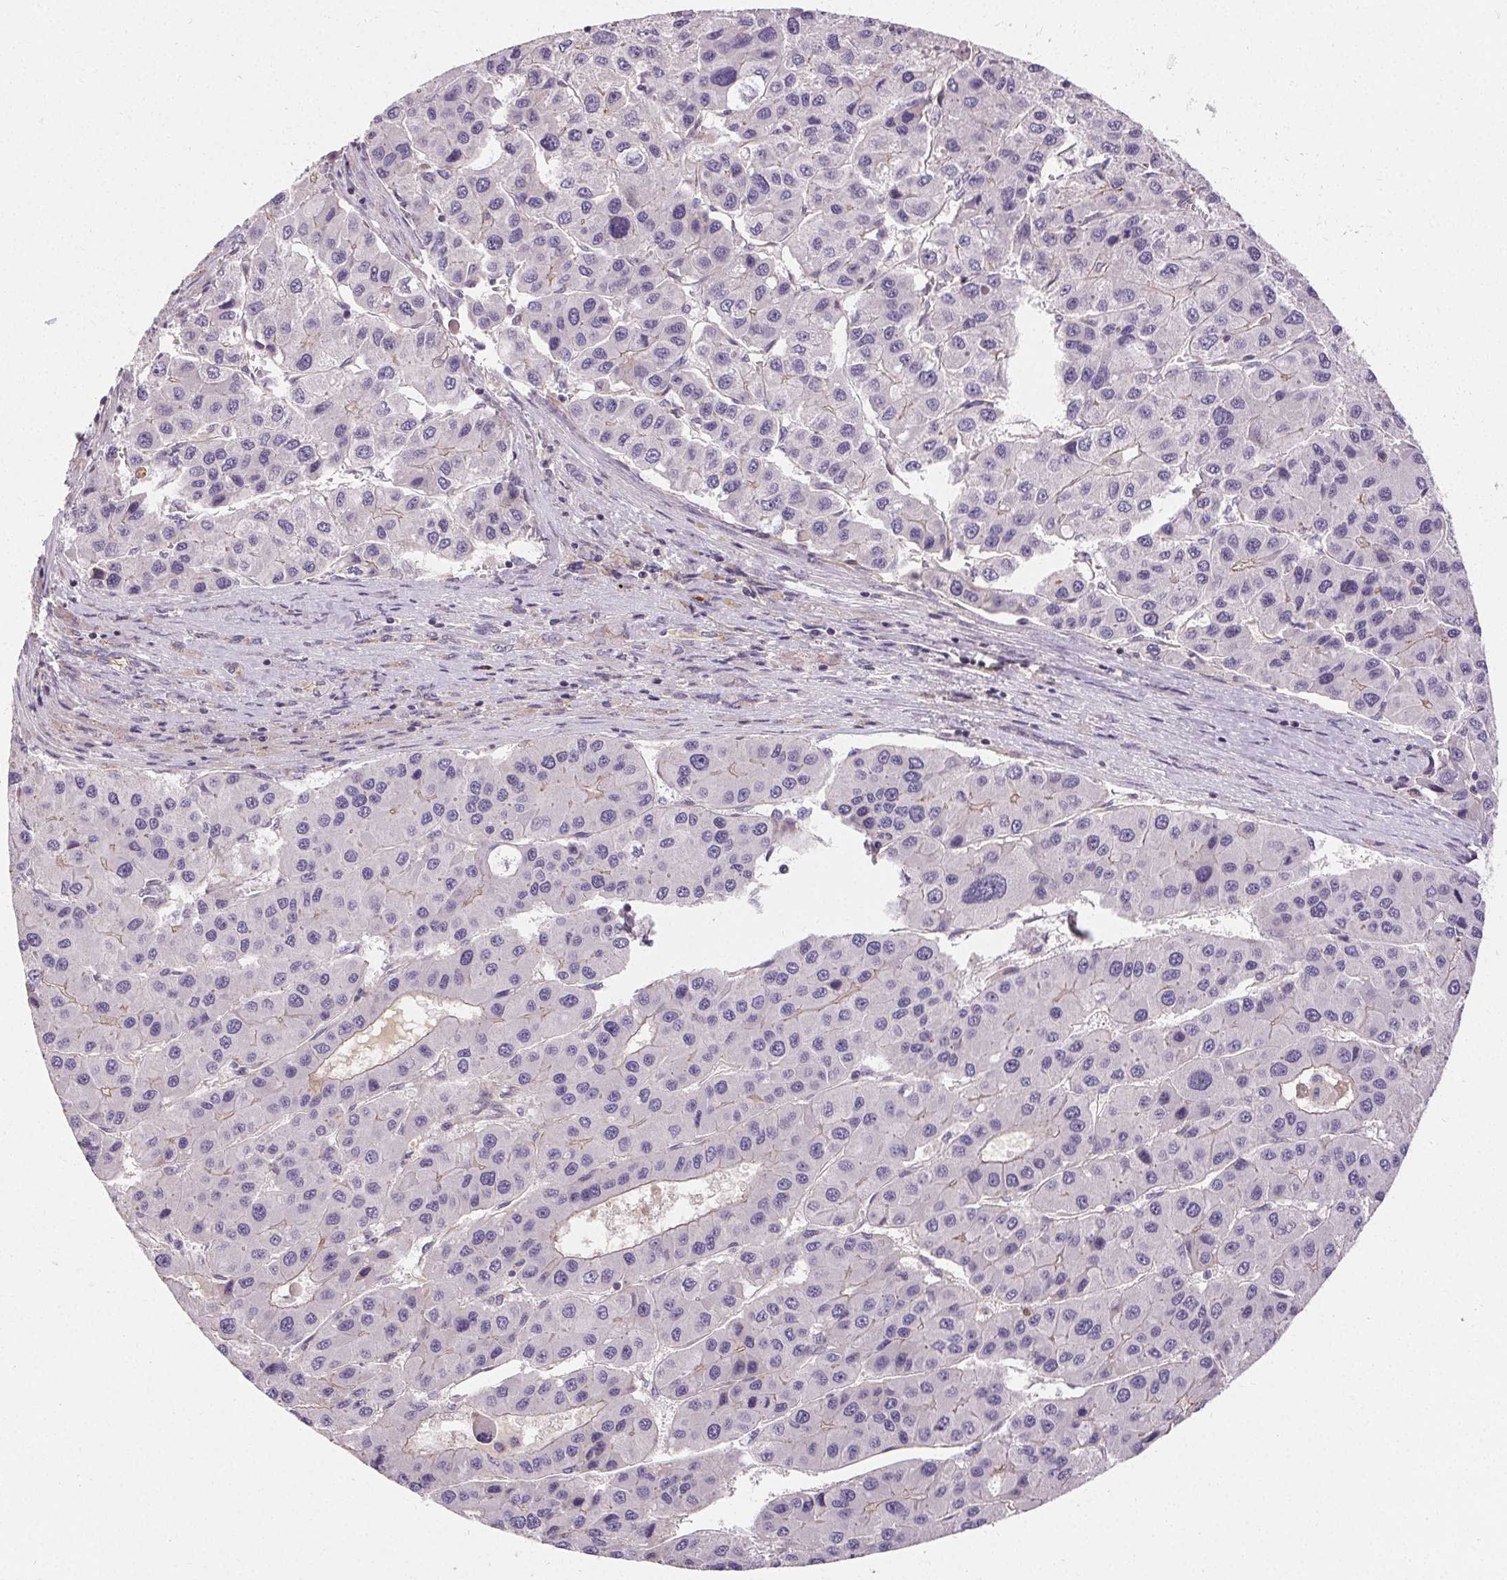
{"staining": {"intensity": "negative", "quantity": "none", "location": "none"}, "tissue": "liver cancer", "cell_type": "Tumor cells", "image_type": "cancer", "snomed": [{"axis": "morphology", "description": "Carcinoma, Hepatocellular, NOS"}, {"axis": "topography", "description": "Liver"}], "caption": "Human liver cancer (hepatocellular carcinoma) stained for a protein using immunohistochemistry reveals no positivity in tumor cells.", "gene": "APLP1", "patient": {"sex": "male", "age": 73}}